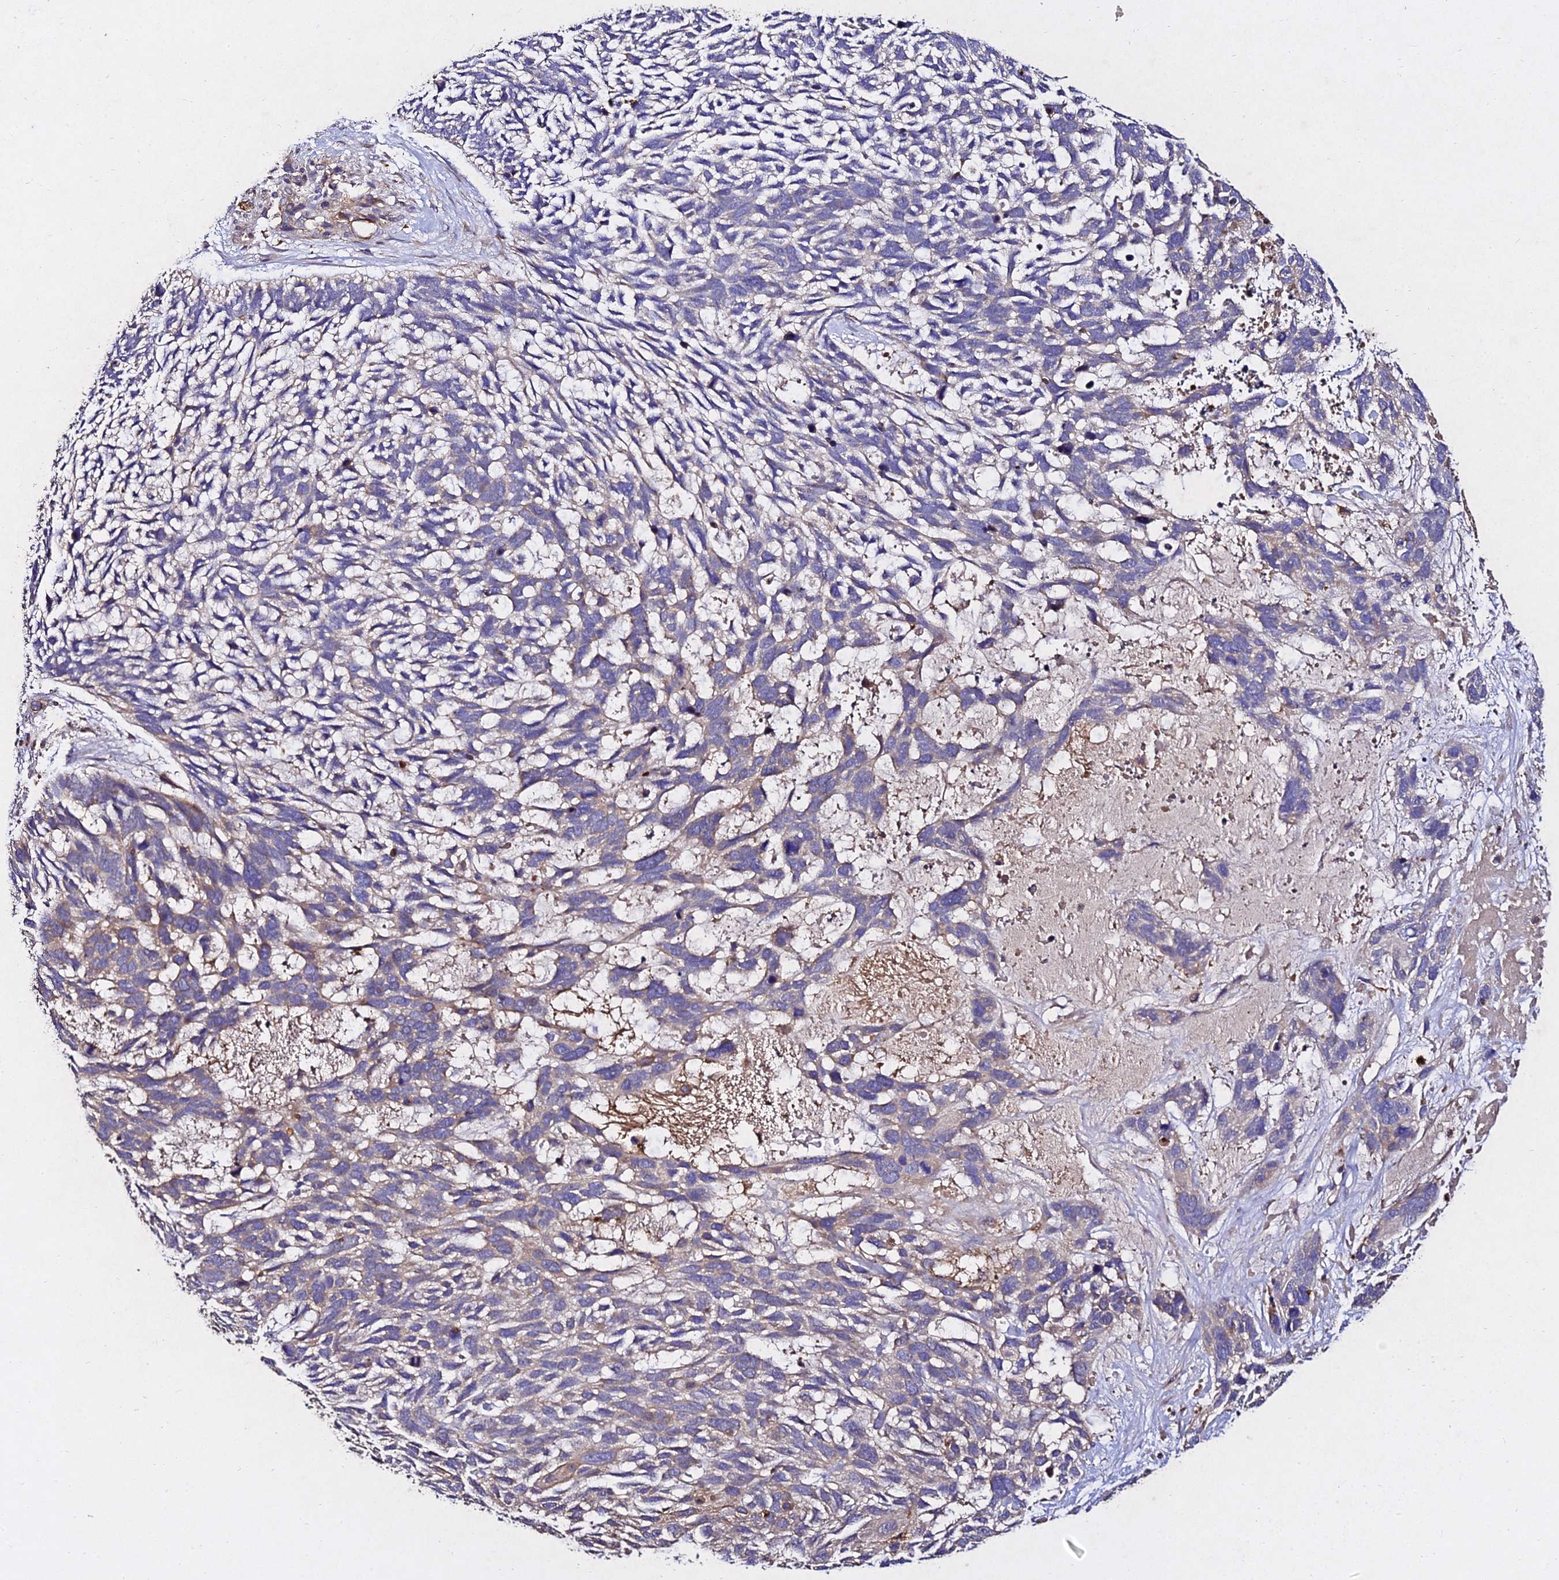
{"staining": {"intensity": "weak", "quantity": "<25%", "location": "cytoplasmic/membranous"}, "tissue": "skin cancer", "cell_type": "Tumor cells", "image_type": "cancer", "snomed": [{"axis": "morphology", "description": "Basal cell carcinoma"}, {"axis": "topography", "description": "Skin"}], "caption": "Skin basal cell carcinoma was stained to show a protein in brown. There is no significant staining in tumor cells.", "gene": "AP3M2", "patient": {"sex": "male", "age": 88}}